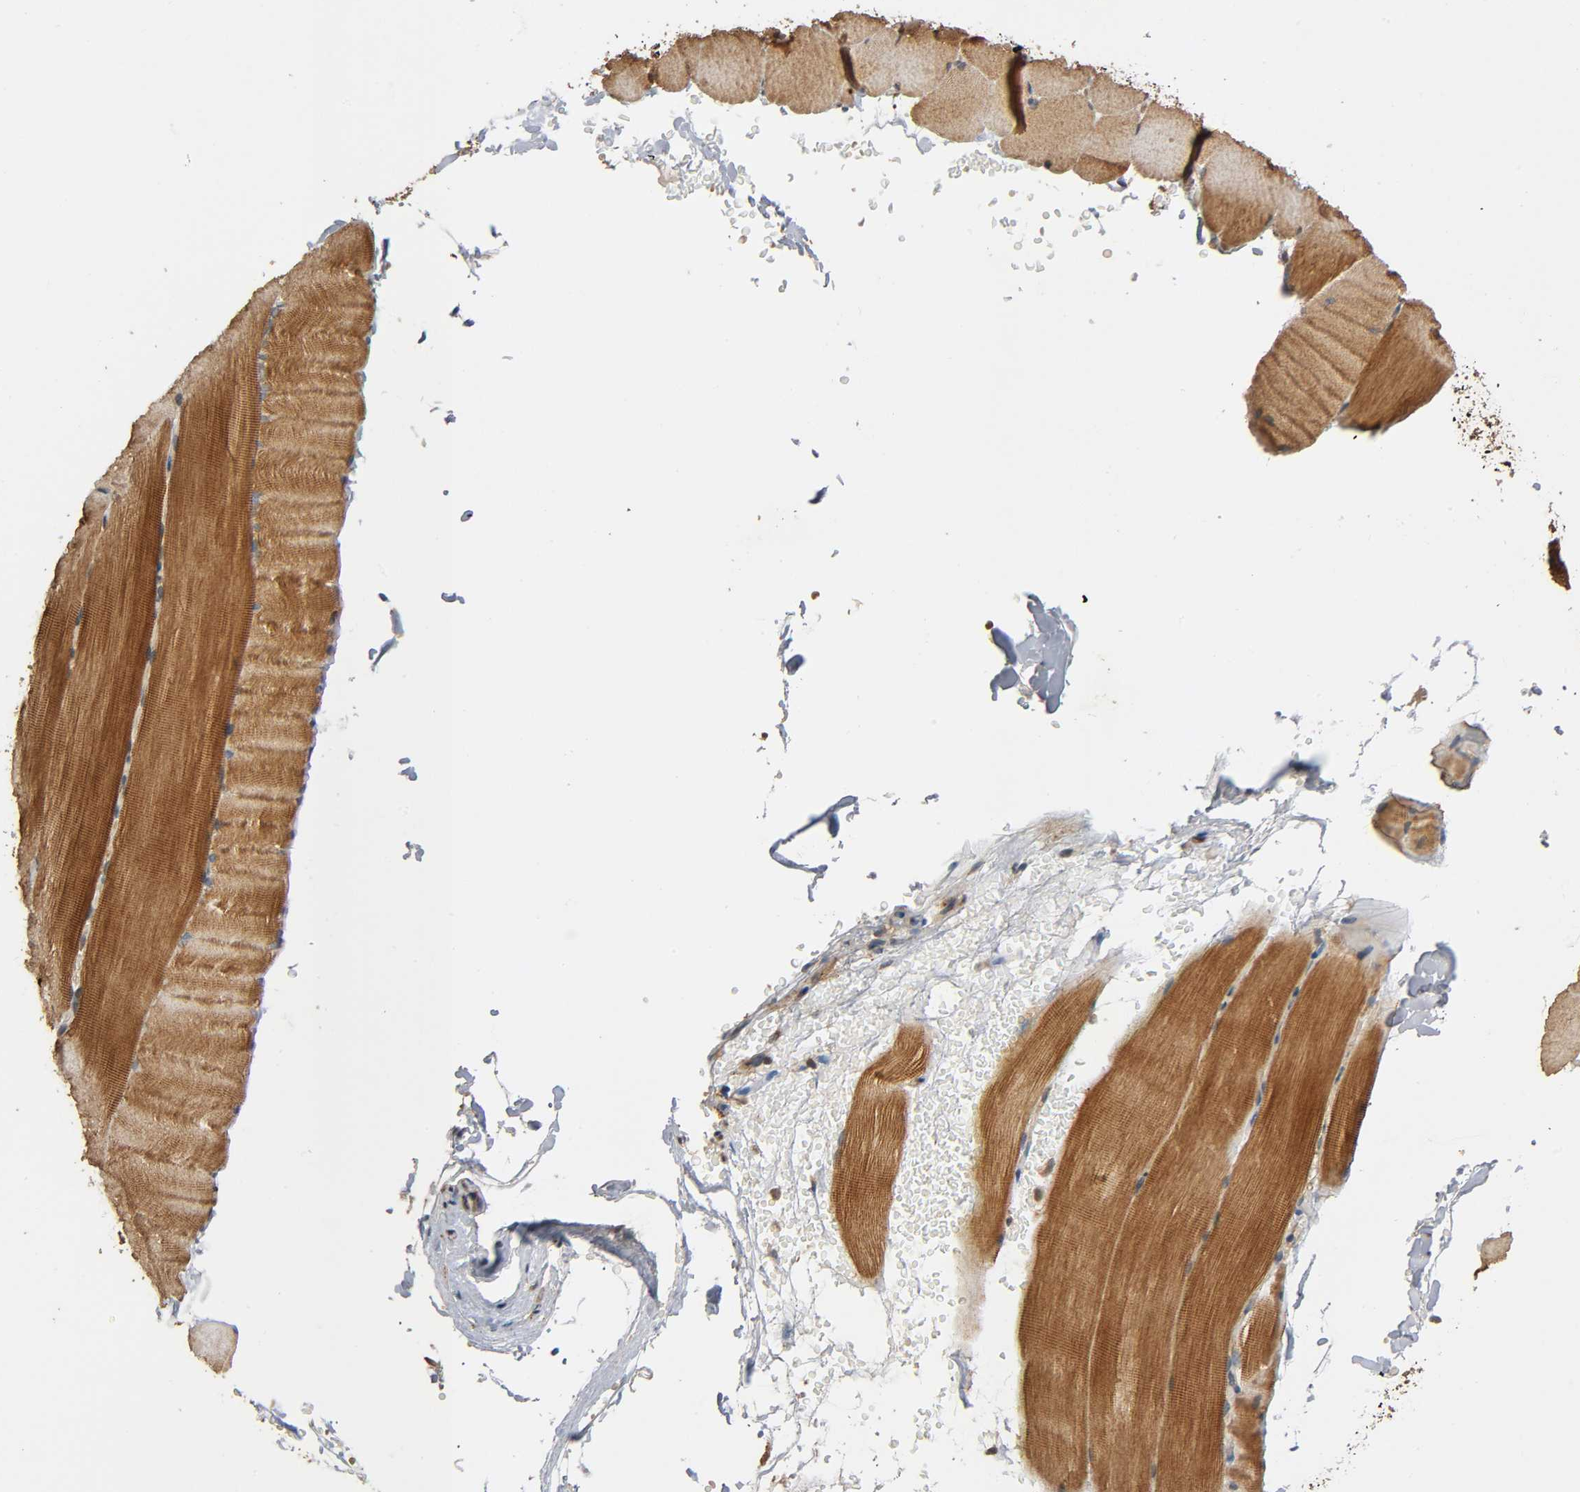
{"staining": {"intensity": "moderate", "quantity": ">75%", "location": "cytoplasmic/membranous"}, "tissue": "skeletal muscle", "cell_type": "Myocytes", "image_type": "normal", "snomed": [{"axis": "morphology", "description": "Normal tissue, NOS"}, {"axis": "topography", "description": "Skeletal muscle"}, {"axis": "topography", "description": "Parathyroid gland"}], "caption": "This image displays immunohistochemistry staining of unremarkable human skeletal muscle, with medium moderate cytoplasmic/membranous staining in approximately >75% of myocytes.", "gene": "MAP3K8", "patient": {"sex": "female", "age": 37}}